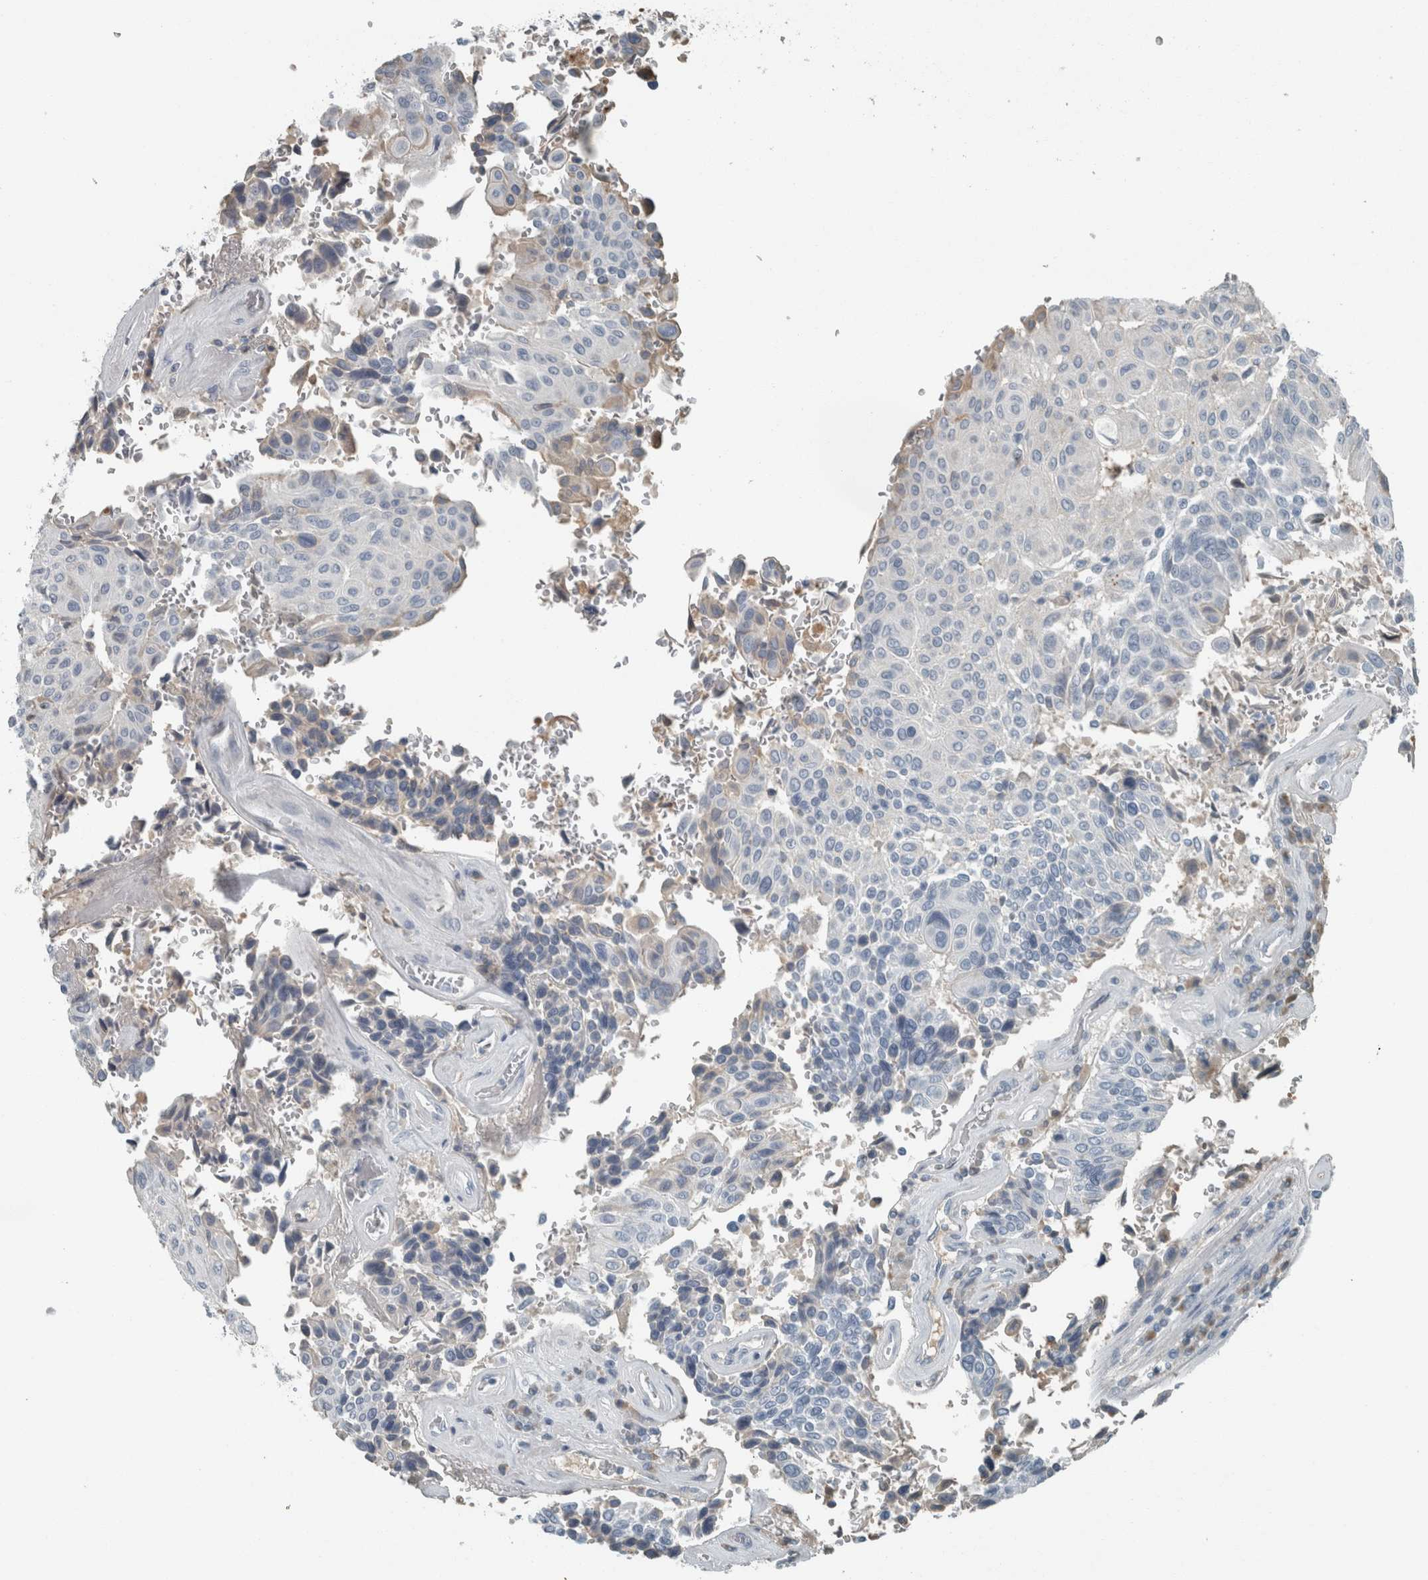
{"staining": {"intensity": "weak", "quantity": "<25%", "location": "cytoplasmic/membranous"}, "tissue": "urothelial cancer", "cell_type": "Tumor cells", "image_type": "cancer", "snomed": [{"axis": "morphology", "description": "Urothelial carcinoma, High grade"}, {"axis": "topography", "description": "Urinary bladder"}], "caption": "Immunohistochemical staining of human urothelial carcinoma (high-grade) exhibits no significant staining in tumor cells. (DAB immunohistochemistry (IHC), high magnification).", "gene": "CHL1", "patient": {"sex": "male", "age": 66}}